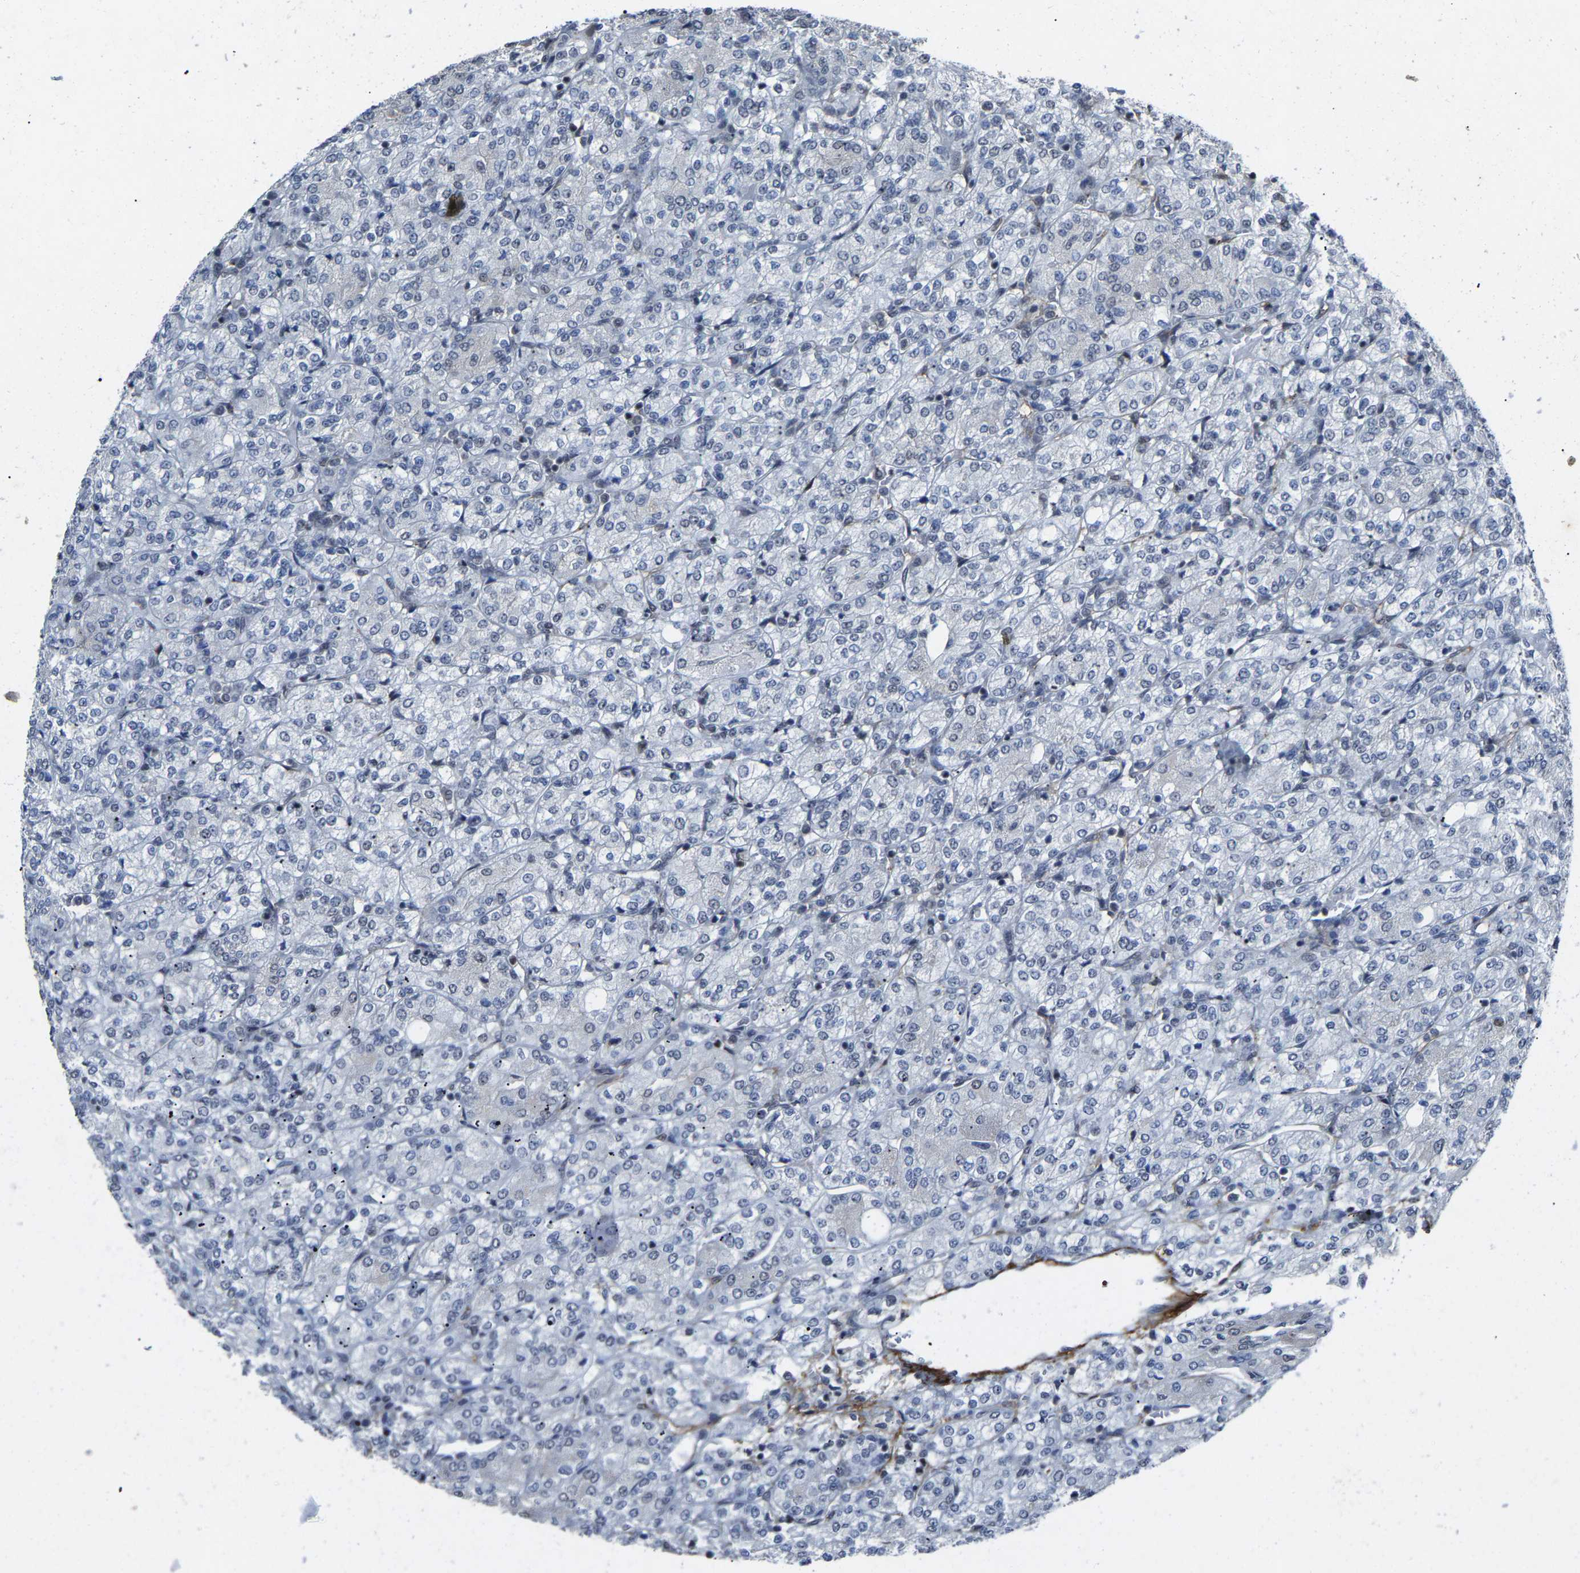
{"staining": {"intensity": "negative", "quantity": "none", "location": "none"}, "tissue": "renal cancer", "cell_type": "Tumor cells", "image_type": "cancer", "snomed": [{"axis": "morphology", "description": "Adenocarcinoma, NOS"}, {"axis": "topography", "description": "Kidney"}], "caption": "An immunohistochemistry image of adenocarcinoma (renal) is shown. There is no staining in tumor cells of adenocarcinoma (renal). (DAB (3,3'-diaminobenzidine) immunohistochemistry (IHC) with hematoxylin counter stain).", "gene": "DDX5", "patient": {"sex": "male", "age": 77}}